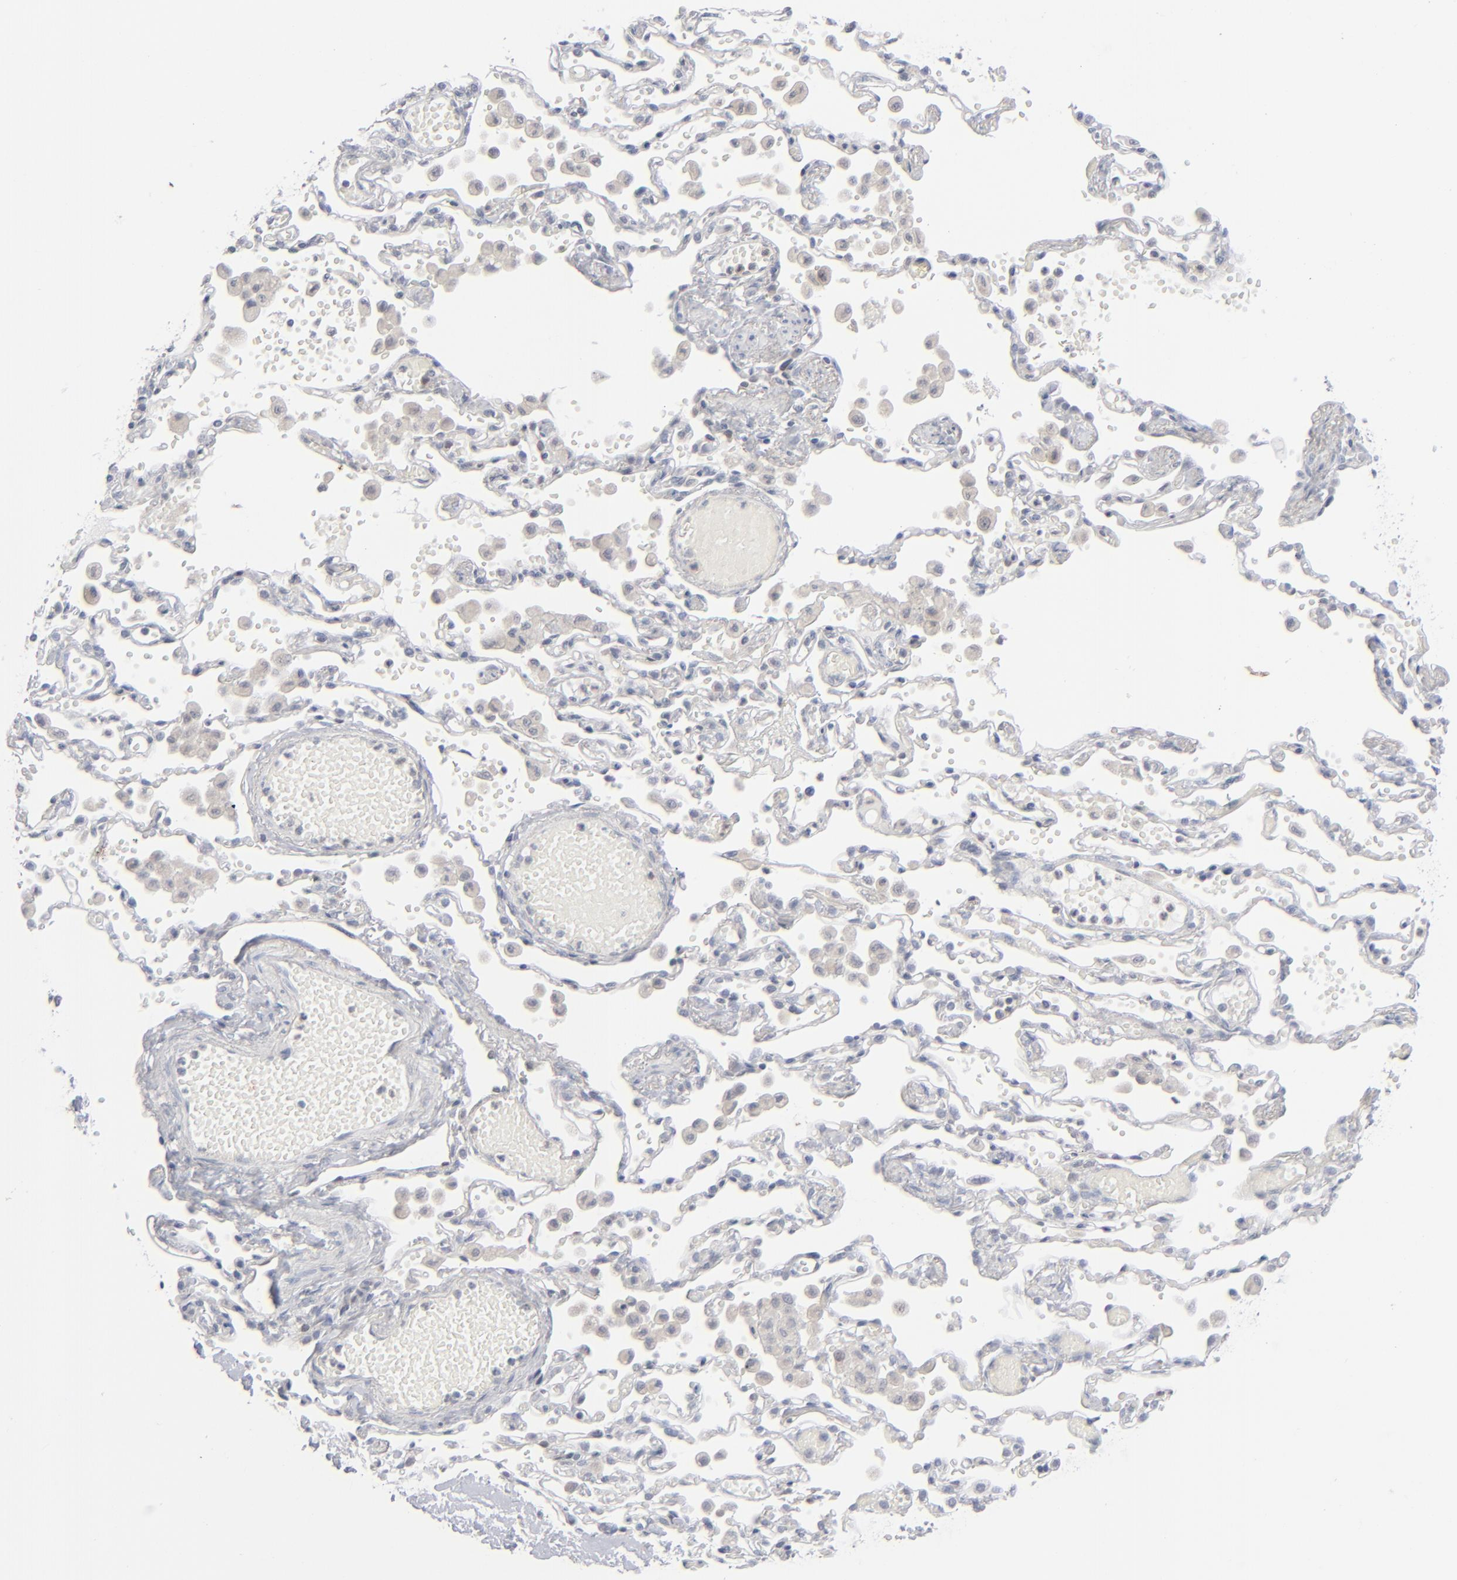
{"staining": {"intensity": "weak", "quantity": ">75%", "location": "cytoplasmic/membranous"}, "tissue": "bronchus", "cell_type": "Respiratory epithelial cells", "image_type": "normal", "snomed": [{"axis": "morphology", "description": "Normal tissue, NOS"}, {"axis": "topography", "description": "Cartilage tissue"}, {"axis": "topography", "description": "Bronchus"}, {"axis": "topography", "description": "Lung"}, {"axis": "topography", "description": "Peripheral nerve tissue"}], "caption": "A brown stain shows weak cytoplasmic/membranous positivity of a protein in respiratory epithelial cells of unremarkable human bronchus.", "gene": "POF1B", "patient": {"sex": "female", "age": 49}}